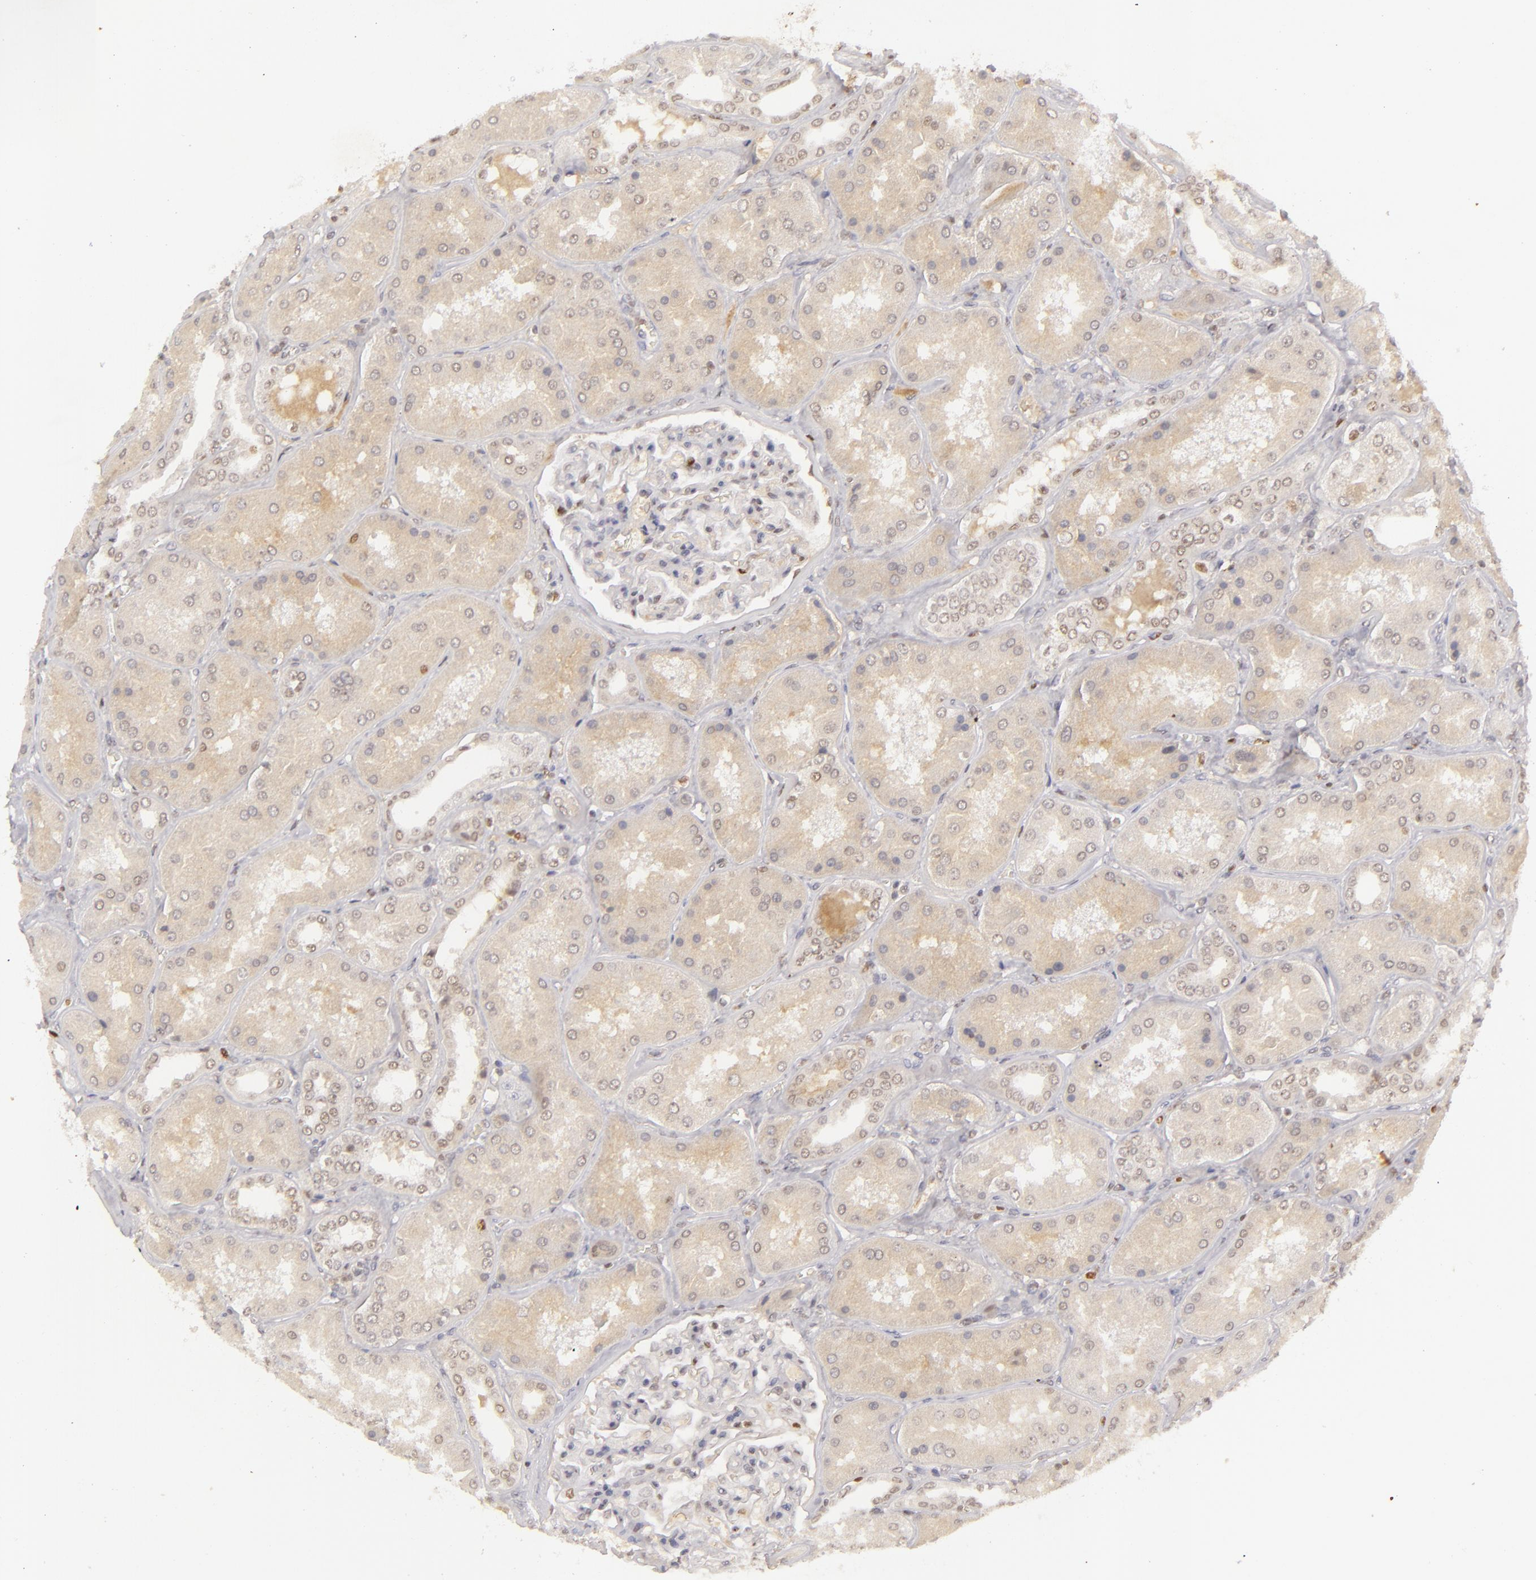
{"staining": {"intensity": "negative", "quantity": "none", "location": "none"}, "tissue": "kidney", "cell_type": "Cells in glomeruli", "image_type": "normal", "snomed": [{"axis": "morphology", "description": "Normal tissue, NOS"}, {"axis": "topography", "description": "Kidney"}], "caption": "This is a image of IHC staining of unremarkable kidney, which shows no staining in cells in glomeruli.", "gene": "FEN1", "patient": {"sex": "female", "age": 56}}